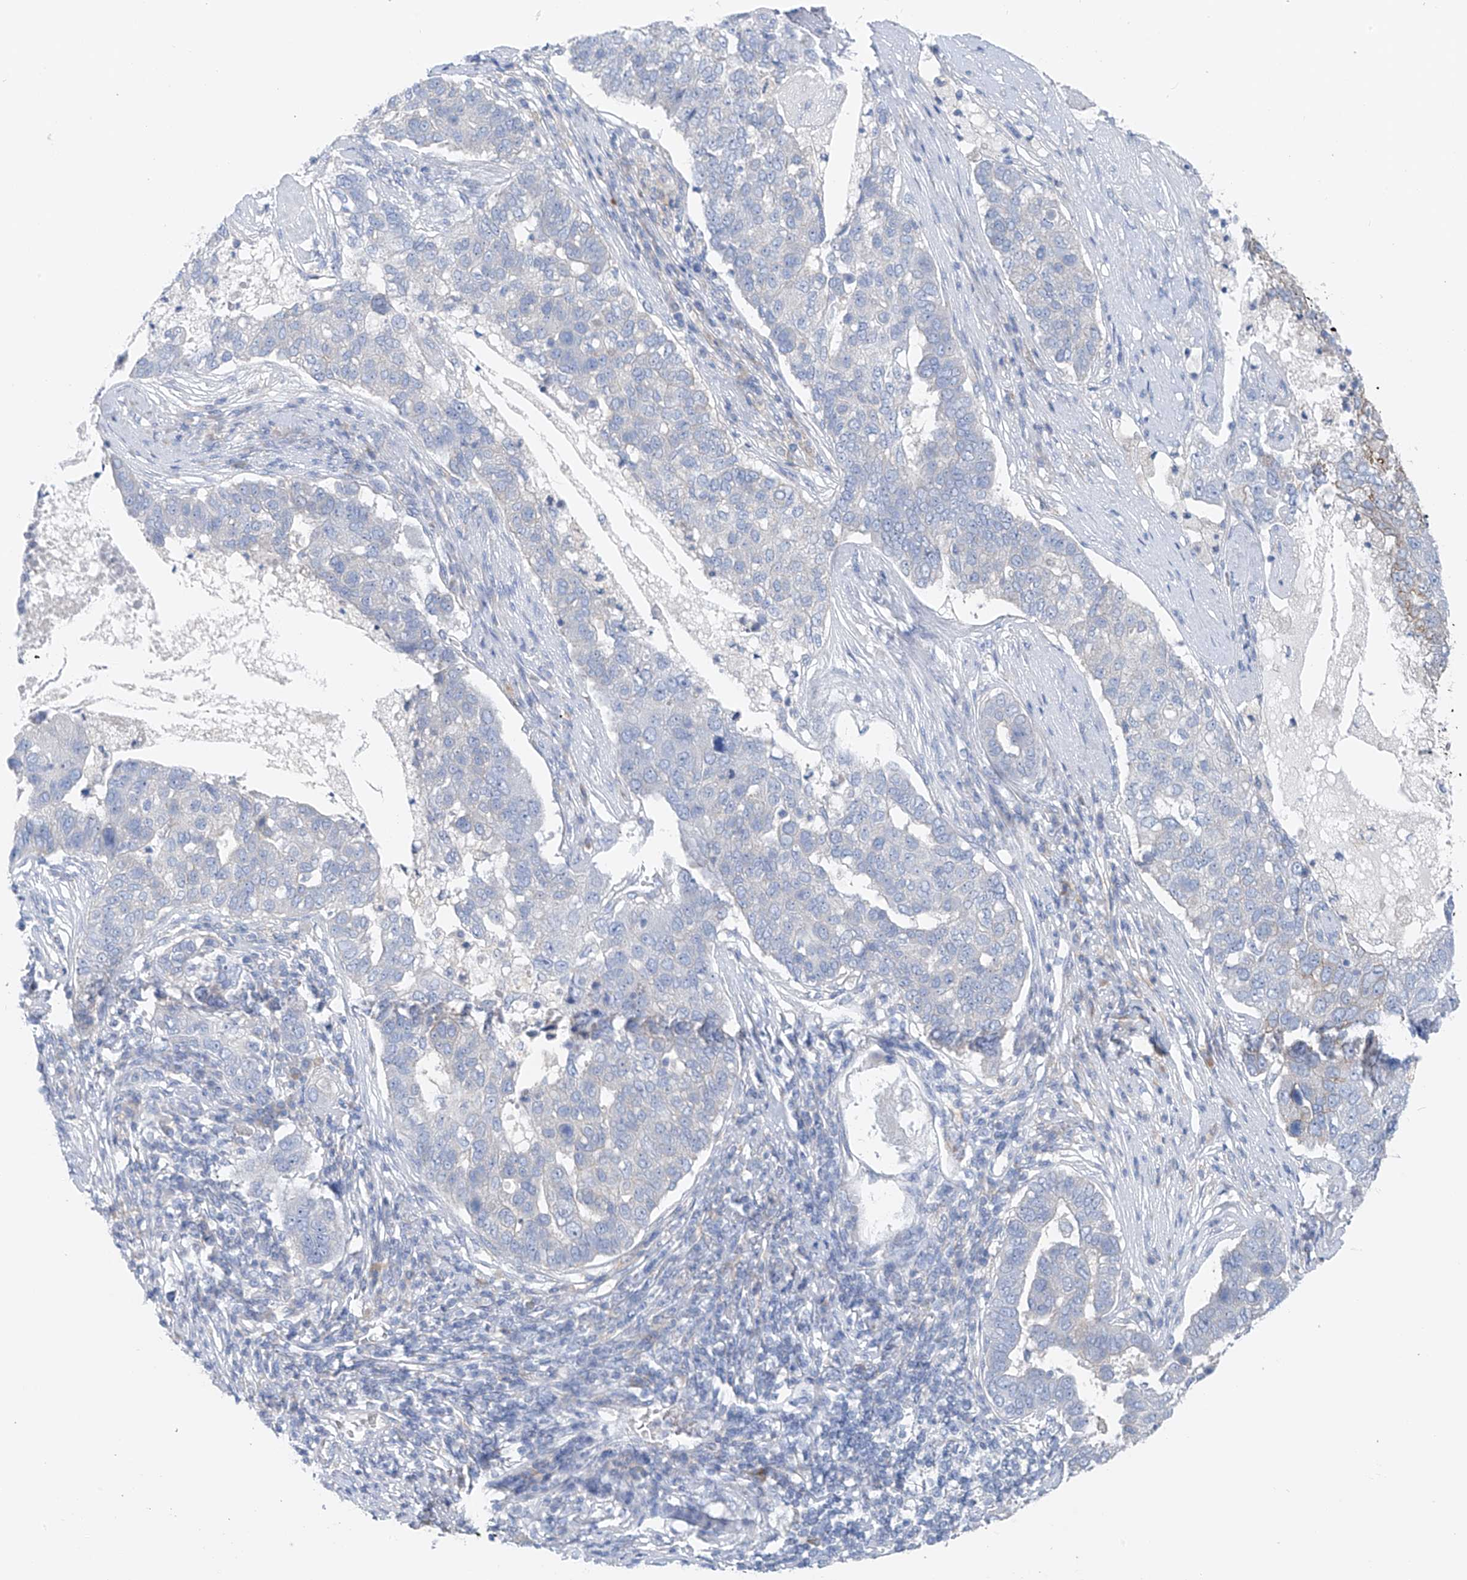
{"staining": {"intensity": "moderate", "quantity": "<25%", "location": "cytoplasmic/membranous"}, "tissue": "pancreatic cancer", "cell_type": "Tumor cells", "image_type": "cancer", "snomed": [{"axis": "morphology", "description": "Adenocarcinoma, NOS"}, {"axis": "topography", "description": "Pancreas"}], "caption": "Pancreatic cancer (adenocarcinoma) tissue reveals moderate cytoplasmic/membranous staining in approximately <25% of tumor cells, visualized by immunohistochemistry. (brown staining indicates protein expression, while blue staining denotes nuclei).", "gene": "POMGNT2", "patient": {"sex": "female", "age": 61}}